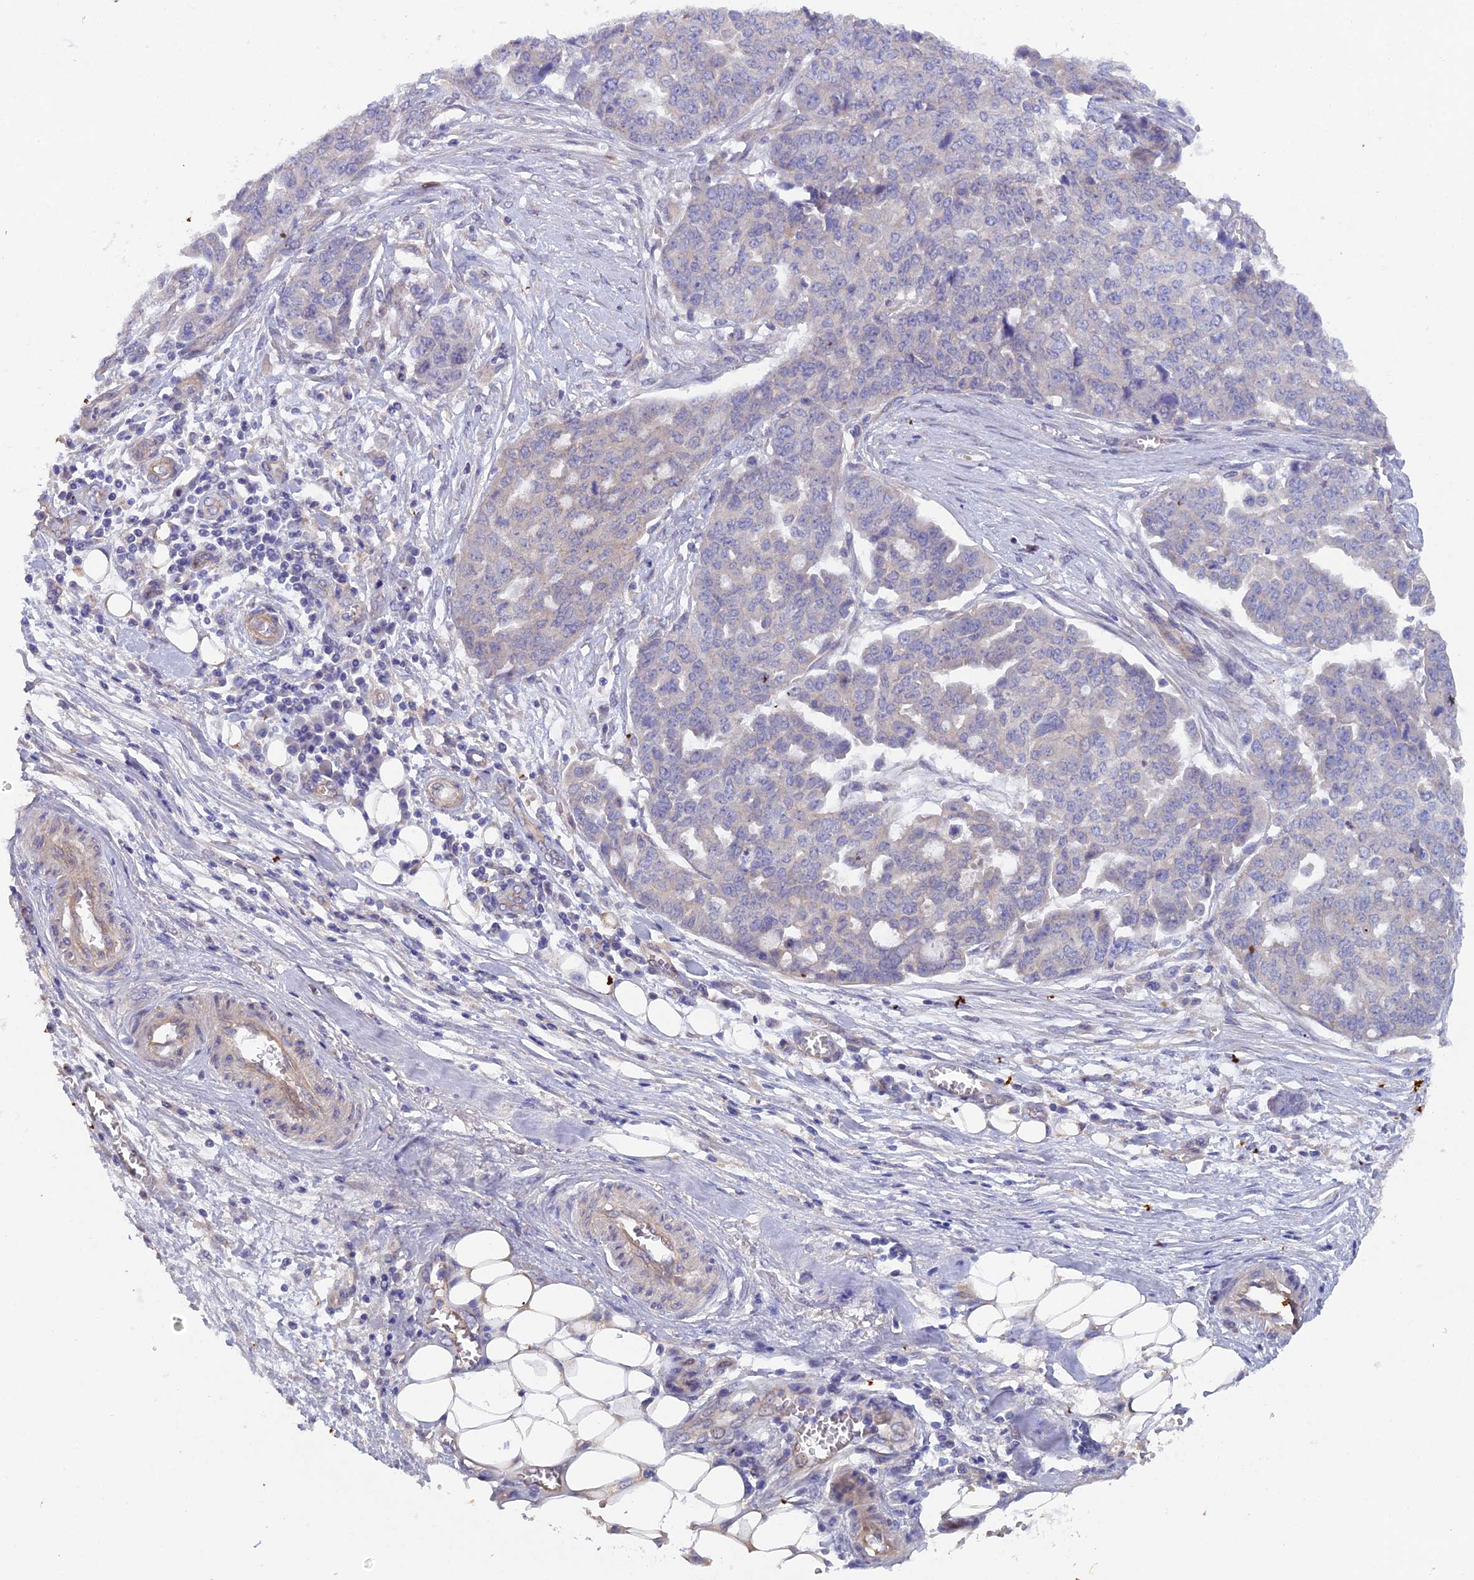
{"staining": {"intensity": "negative", "quantity": "none", "location": "none"}, "tissue": "ovarian cancer", "cell_type": "Tumor cells", "image_type": "cancer", "snomed": [{"axis": "morphology", "description": "Cystadenocarcinoma, serous, NOS"}, {"axis": "topography", "description": "Soft tissue"}, {"axis": "topography", "description": "Ovary"}], "caption": "This is an immunohistochemistry micrograph of ovarian serous cystadenocarcinoma. There is no staining in tumor cells.", "gene": "FZR1", "patient": {"sex": "female", "age": 57}}